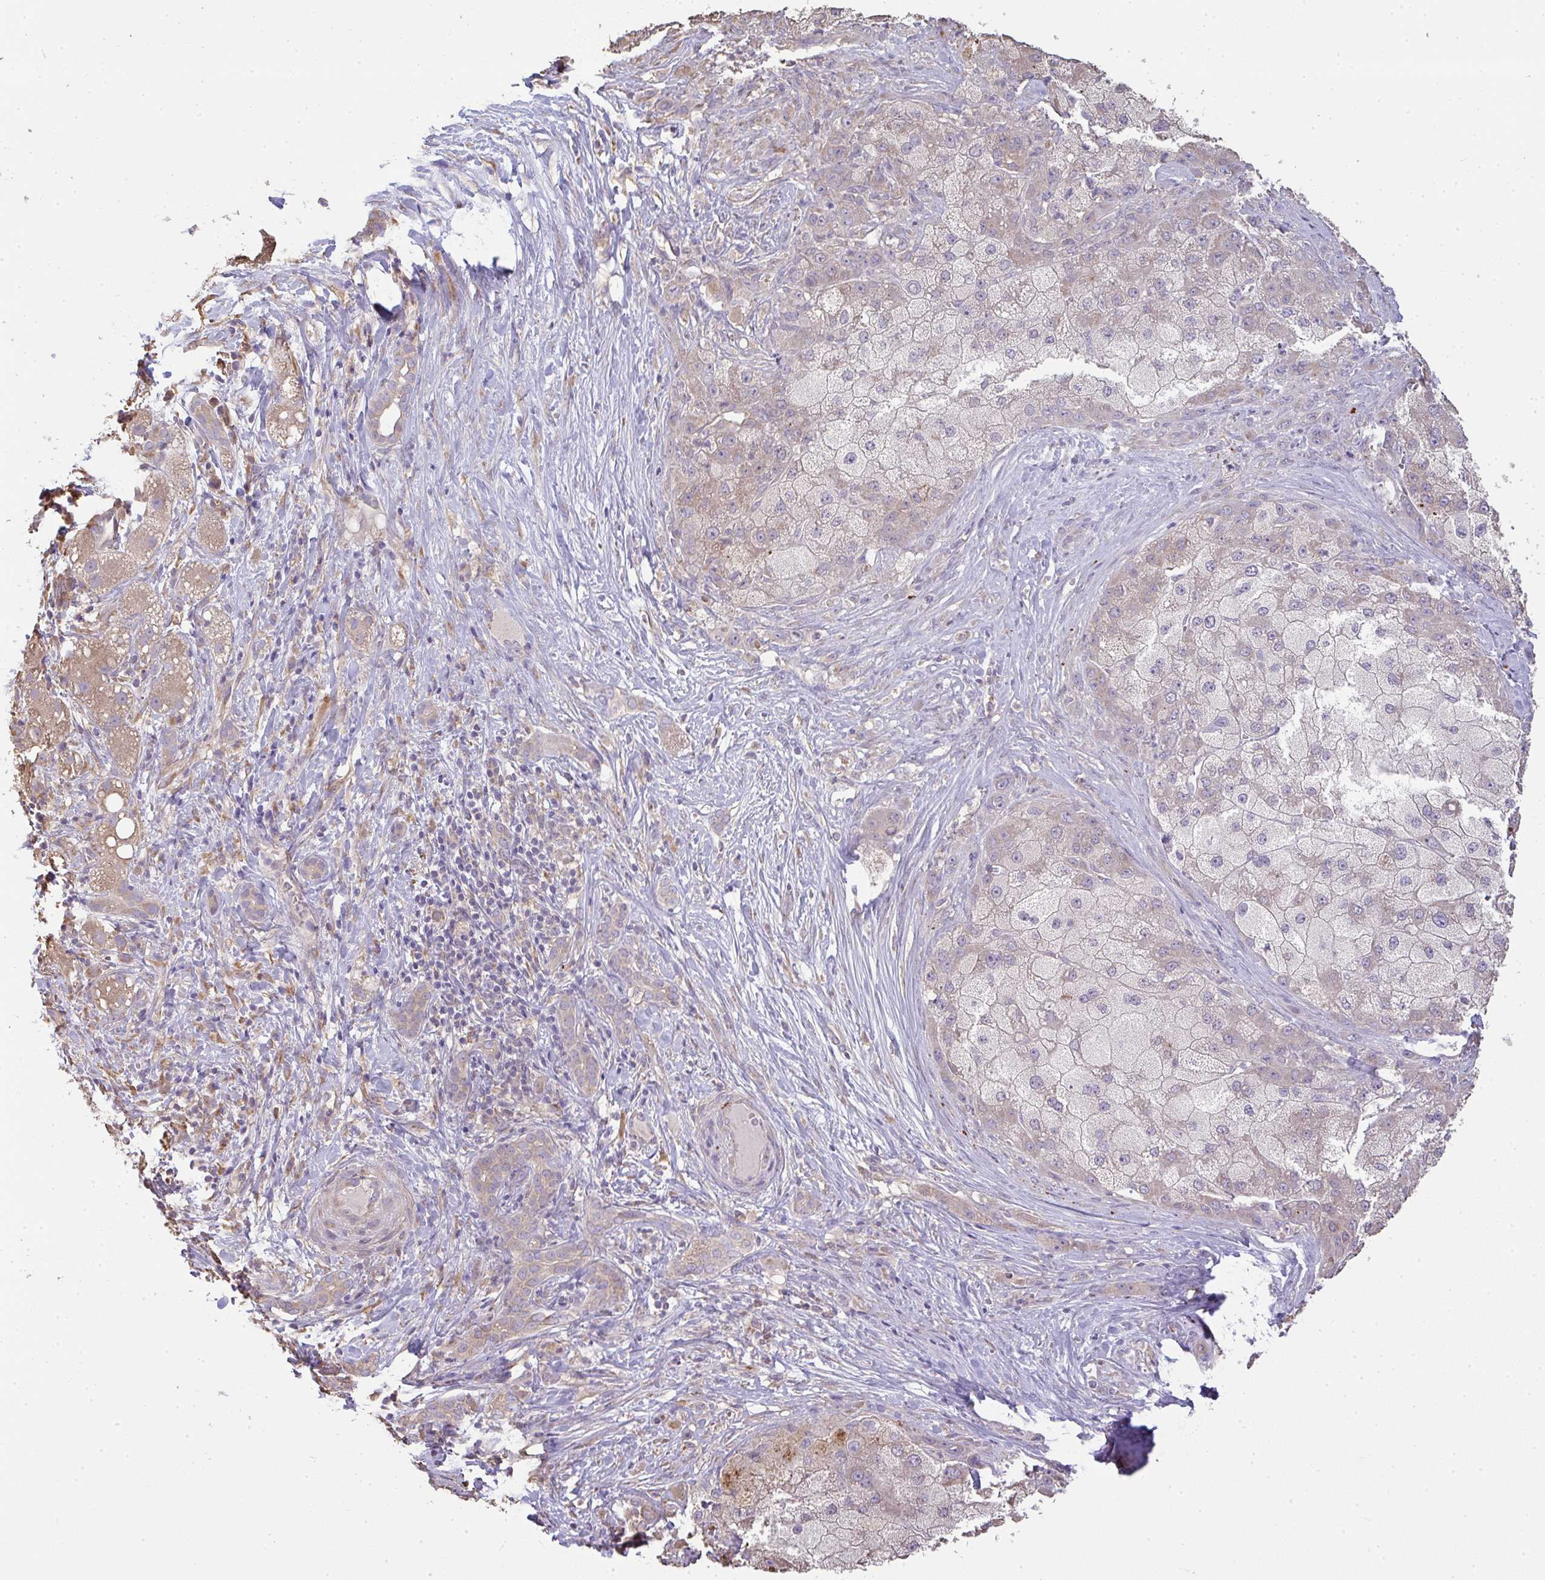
{"staining": {"intensity": "weak", "quantity": "<25%", "location": "cytoplasmic/membranous"}, "tissue": "liver cancer", "cell_type": "Tumor cells", "image_type": "cancer", "snomed": [{"axis": "morphology", "description": "Carcinoma, Hepatocellular, NOS"}, {"axis": "topography", "description": "Liver"}], "caption": "IHC micrograph of neoplastic tissue: human liver cancer (hepatocellular carcinoma) stained with DAB shows no significant protein positivity in tumor cells.", "gene": "BRINP3", "patient": {"sex": "male", "age": 67}}